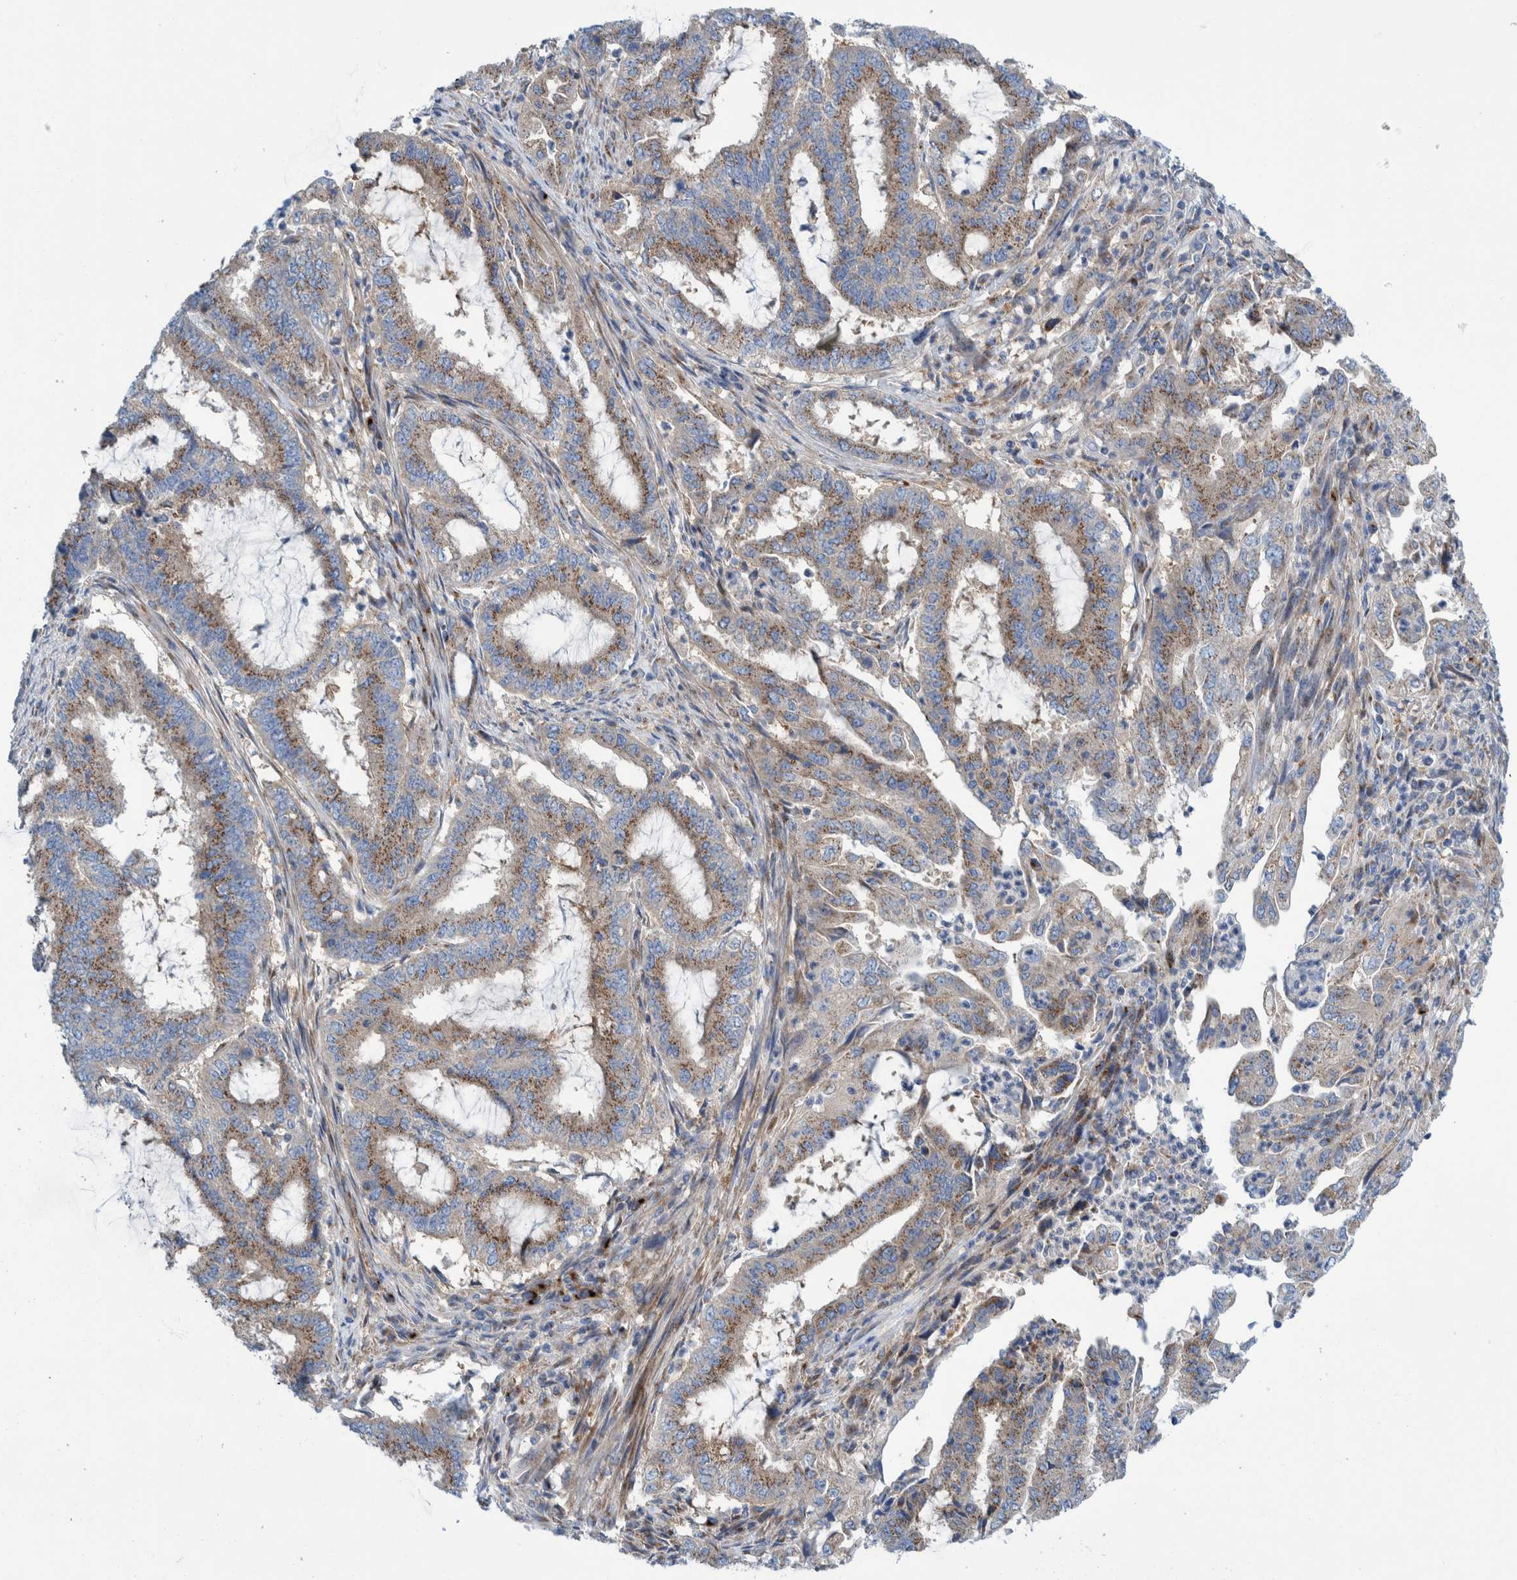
{"staining": {"intensity": "weak", "quantity": ">75%", "location": "cytoplasmic/membranous"}, "tissue": "endometrial cancer", "cell_type": "Tumor cells", "image_type": "cancer", "snomed": [{"axis": "morphology", "description": "Adenocarcinoma, NOS"}, {"axis": "topography", "description": "Endometrium"}], "caption": "Endometrial adenocarcinoma stained for a protein displays weak cytoplasmic/membranous positivity in tumor cells.", "gene": "TRIM58", "patient": {"sex": "female", "age": 51}}